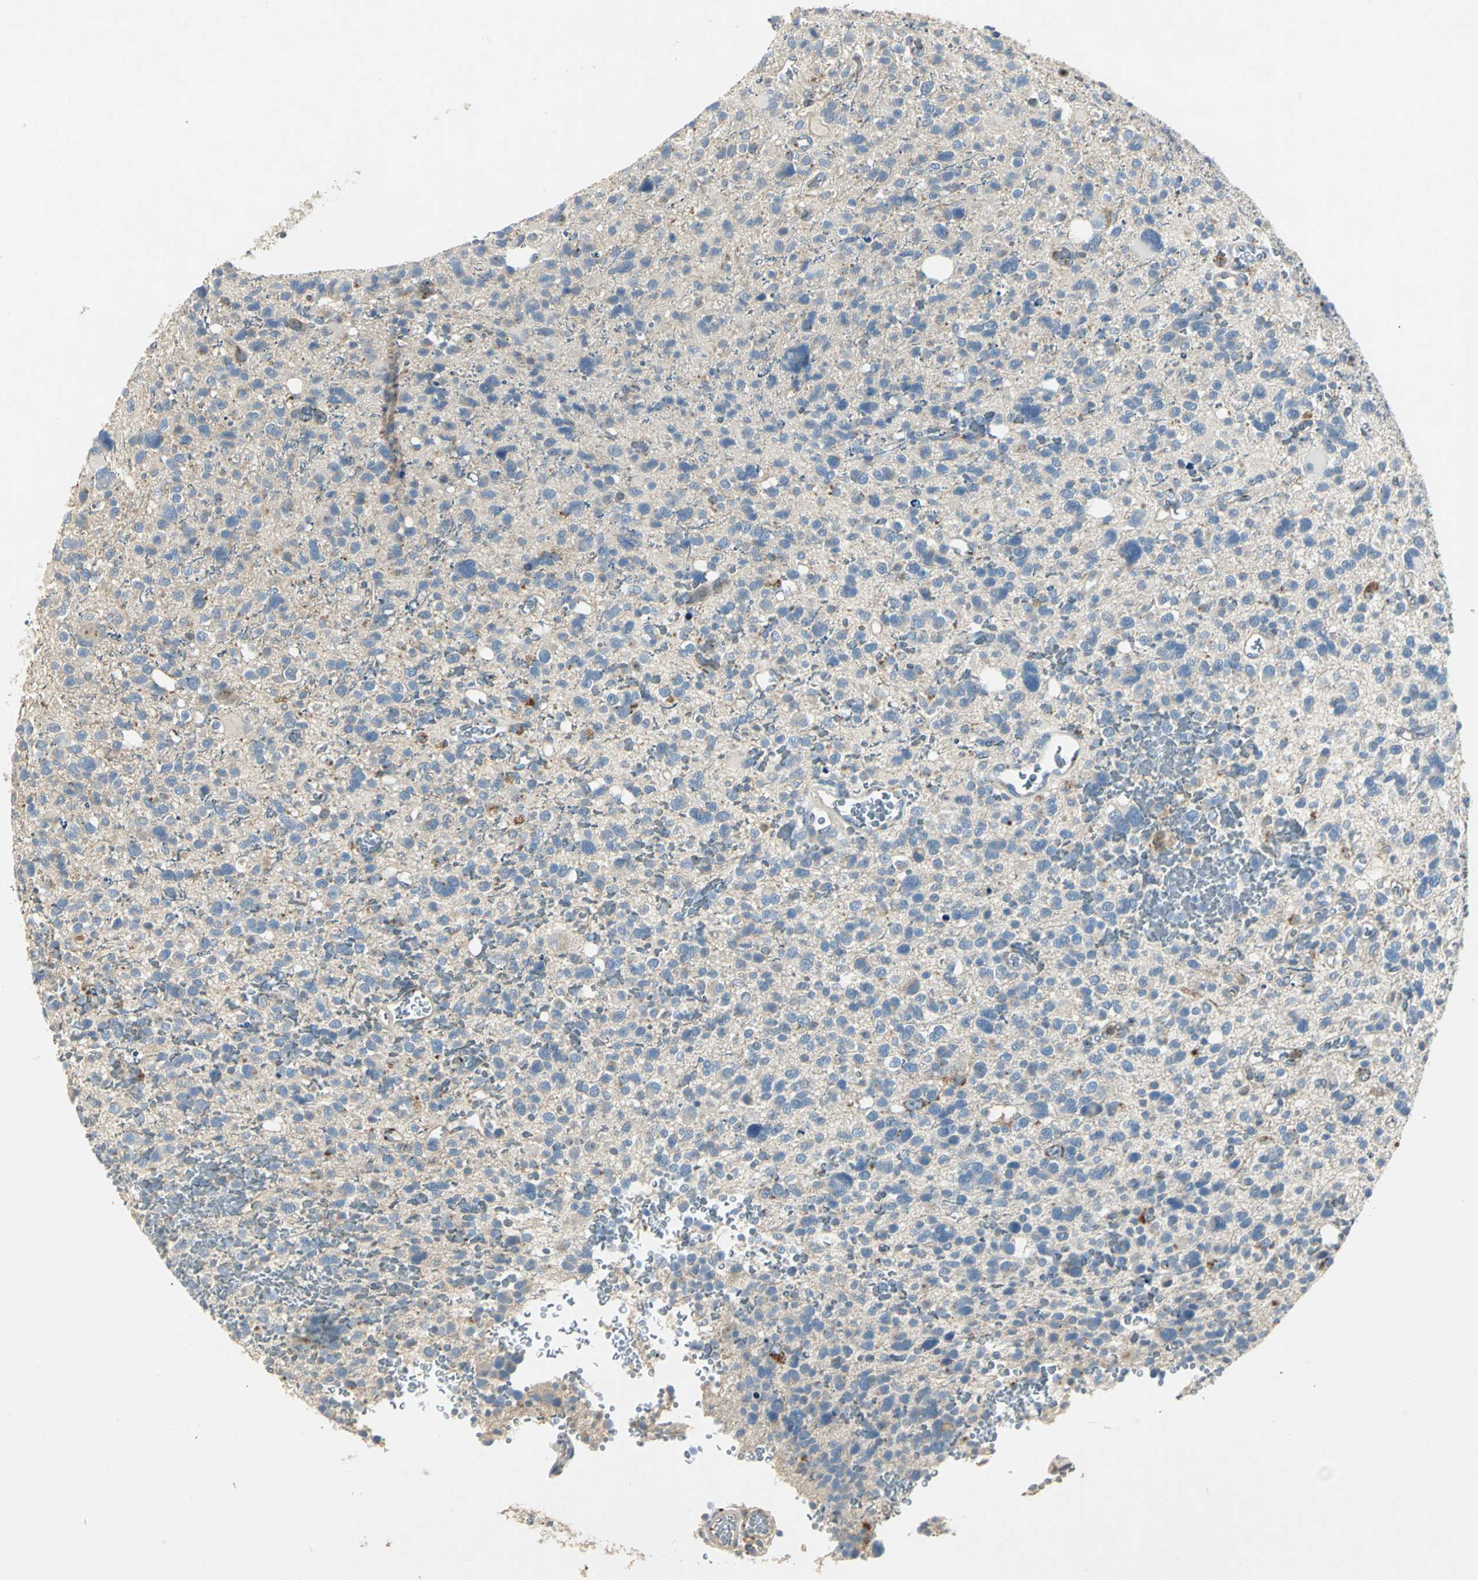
{"staining": {"intensity": "weak", "quantity": "25%-75%", "location": "cytoplasmic/membranous"}, "tissue": "glioma", "cell_type": "Tumor cells", "image_type": "cancer", "snomed": [{"axis": "morphology", "description": "Glioma, malignant, High grade"}, {"axis": "topography", "description": "Brain"}], "caption": "A brown stain highlights weak cytoplasmic/membranous staining of a protein in human glioma tumor cells.", "gene": "TM9SF2", "patient": {"sex": "male", "age": 48}}